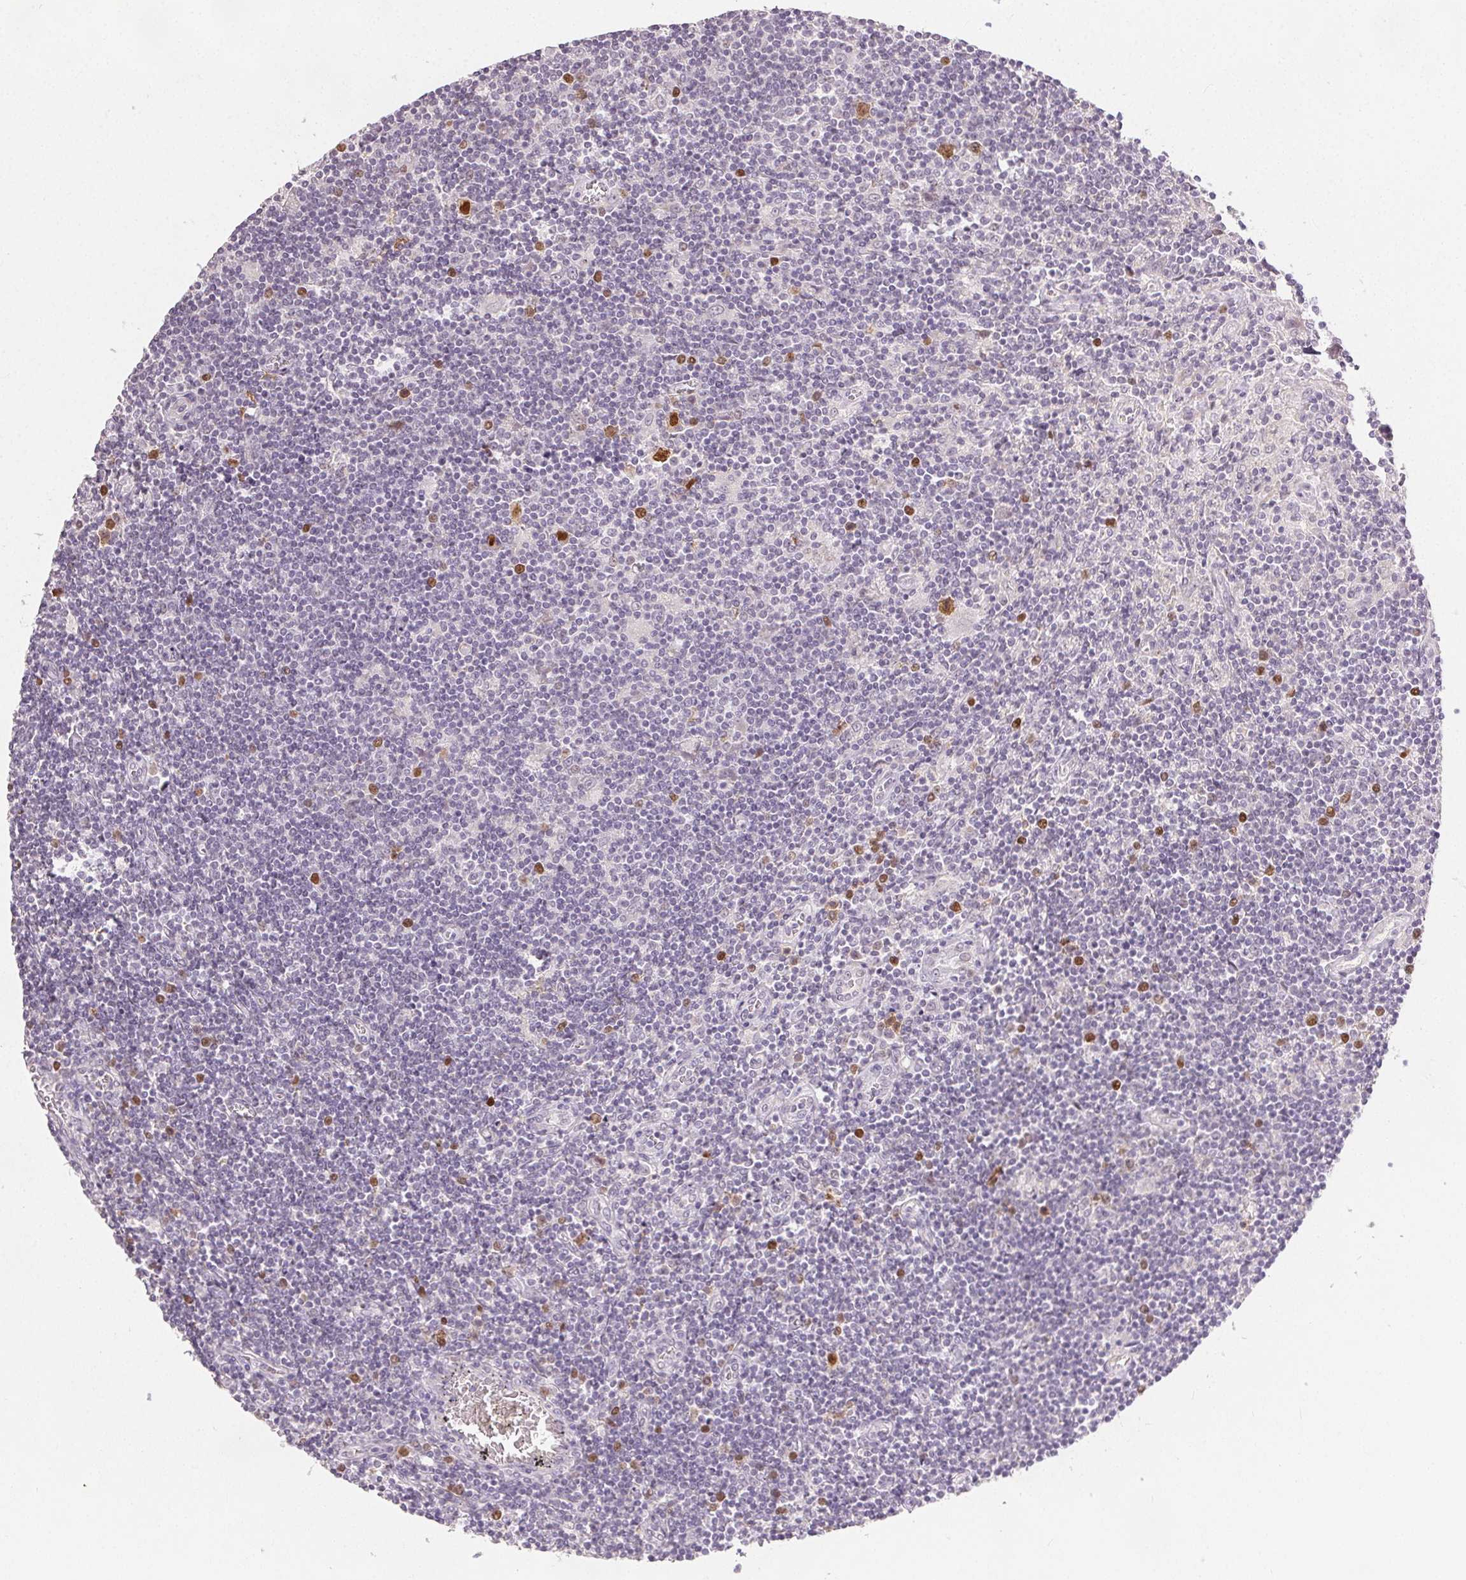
{"staining": {"intensity": "moderate", "quantity": ">75%", "location": "nuclear"}, "tissue": "lymphoma", "cell_type": "Tumor cells", "image_type": "cancer", "snomed": [{"axis": "morphology", "description": "Hodgkin's disease, NOS"}, {"axis": "topography", "description": "Lymph node"}], "caption": "The photomicrograph displays a brown stain indicating the presence of a protein in the nuclear of tumor cells in lymphoma. The staining was performed using DAB, with brown indicating positive protein expression. Nuclei are stained blue with hematoxylin.", "gene": "ANLN", "patient": {"sex": "male", "age": 40}}